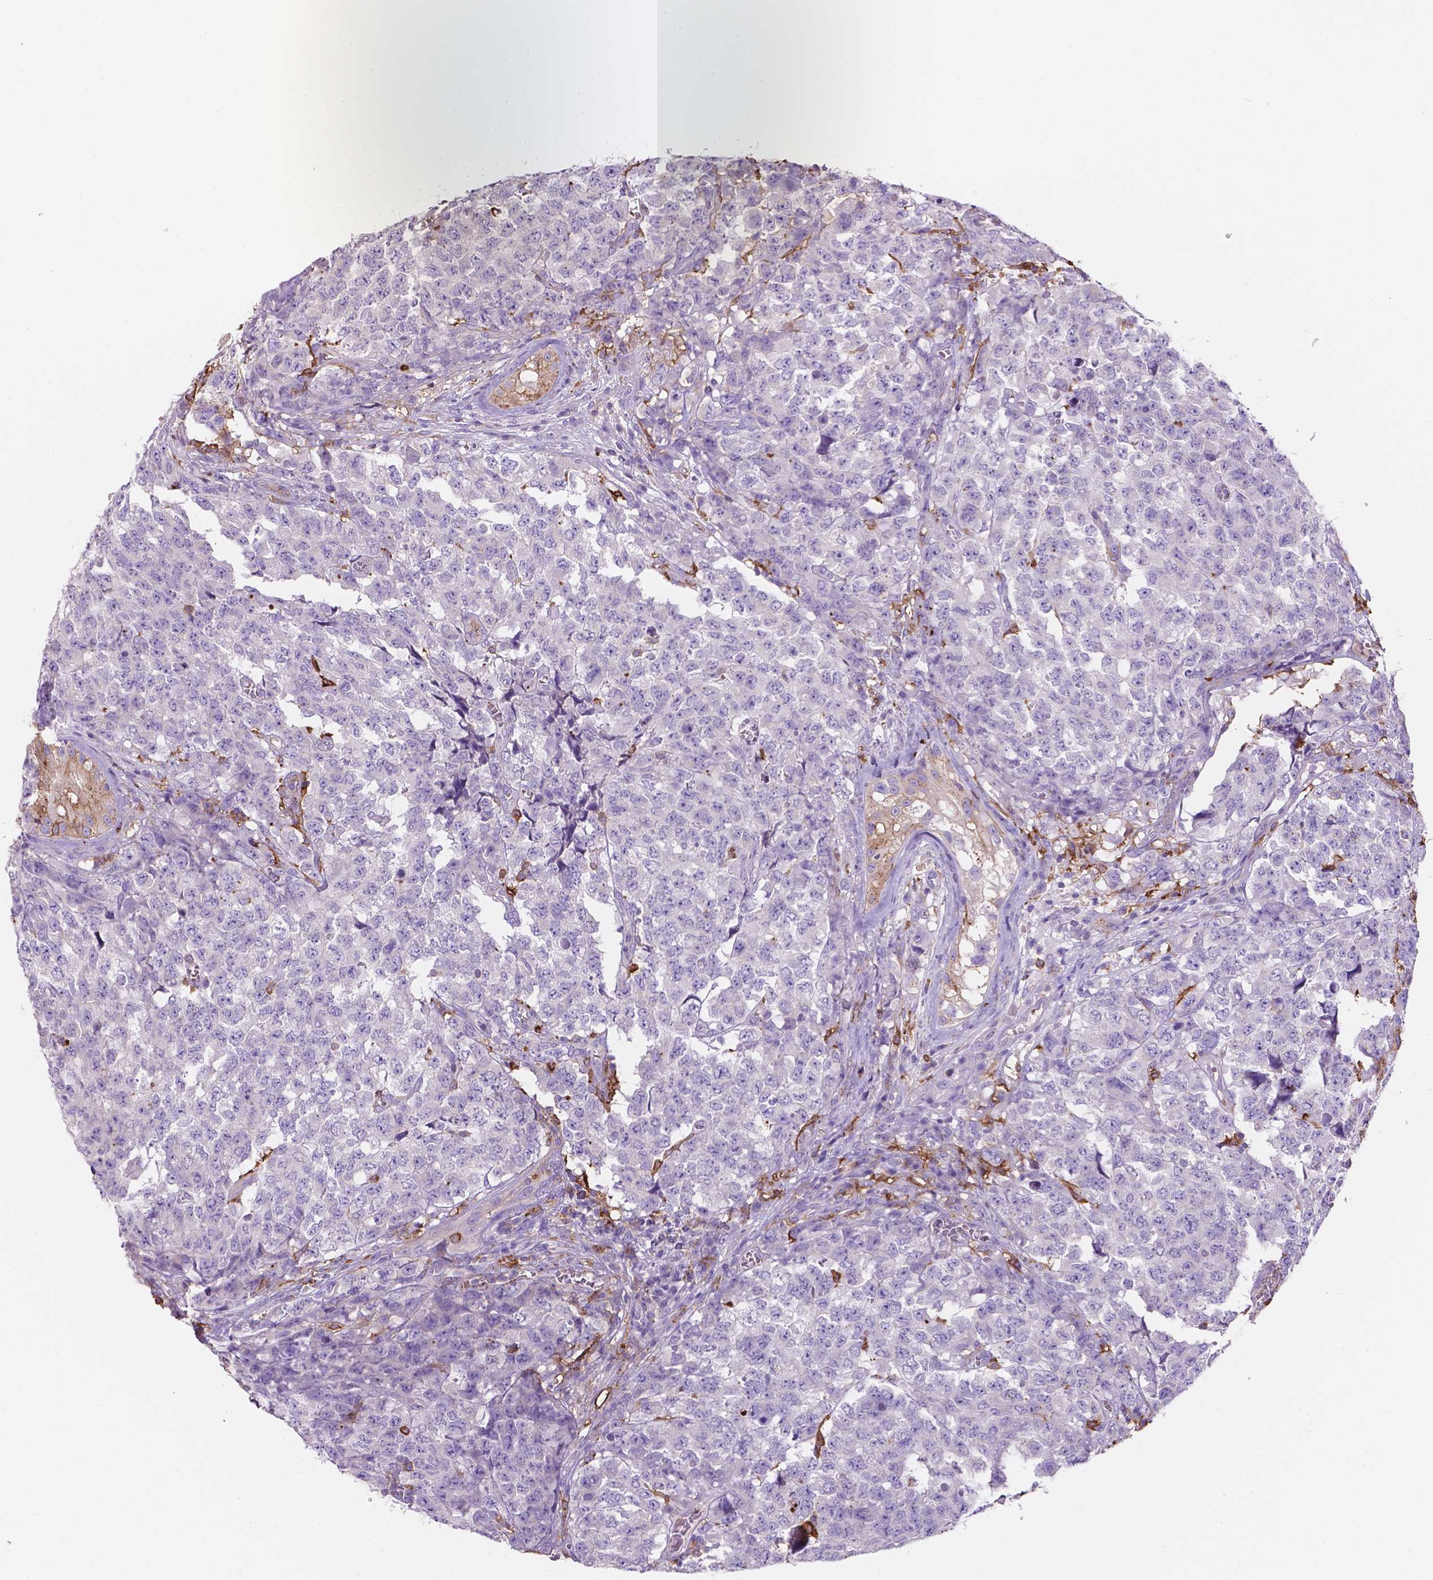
{"staining": {"intensity": "negative", "quantity": "none", "location": "none"}, "tissue": "testis cancer", "cell_type": "Tumor cells", "image_type": "cancer", "snomed": [{"axis": "morphology", "description": "Carcinoma, Embryonal, NOS"}, {"axis": "topography", "description": "Testis"}], "caption": "Tumor cells show no significant protein positivity in embryonal carcinoma (testis).", "gene": "MKRN2OS", "patient": {"sex": "male", "age": 23}}